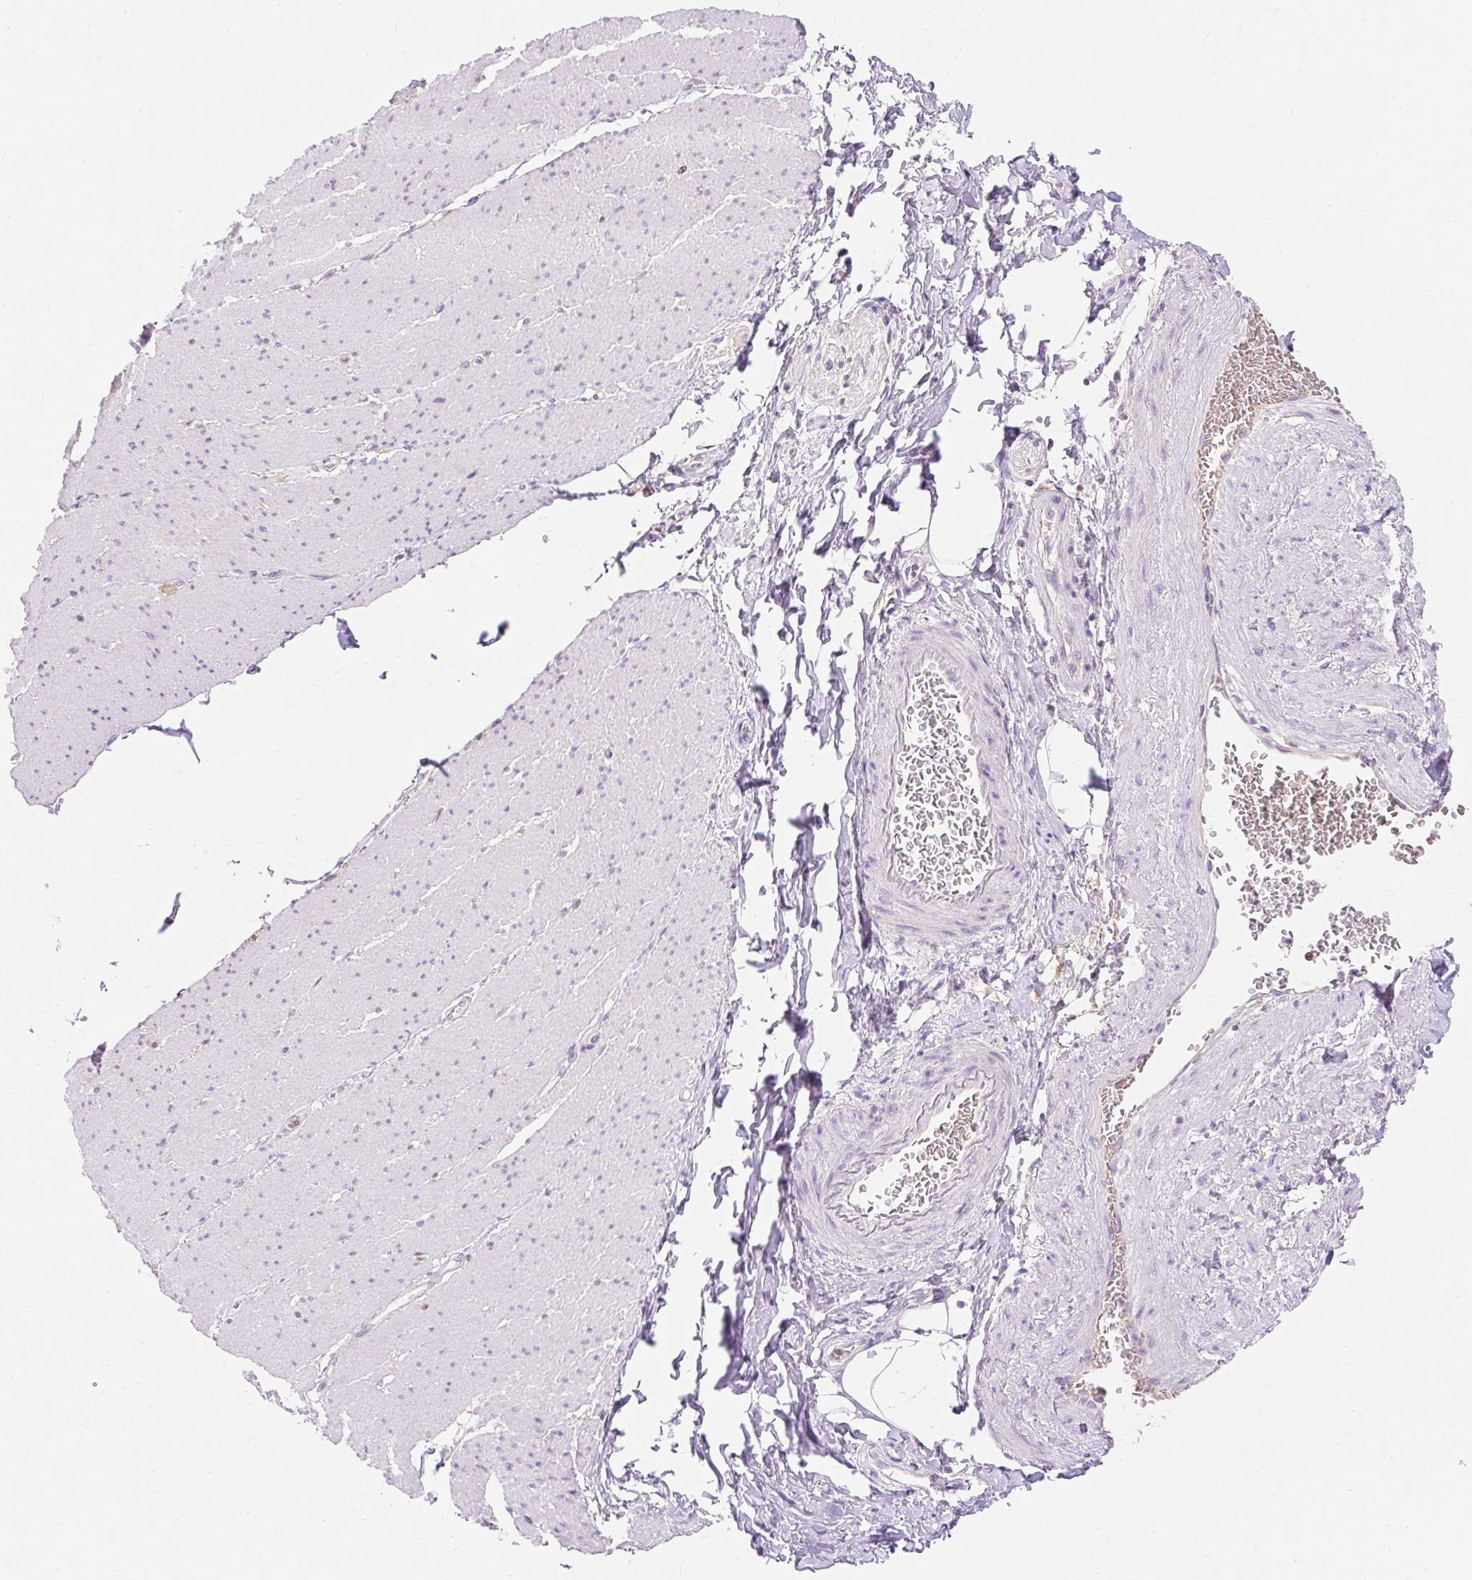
{"staining": {"intensity": "negative", "quantity": "none", "location": "none"}, "tissue": "smooth muscle", "cell_type": "Smooth muscle cells", "image_type": "normal", "snomed": [{"axis": "morphology", "description": "Normal tissue, NOS"}, {"axis": "topography", "description": "Smooth muscle"}, {"axis": "topography", "description": "Rectum"}], "caption": "IHC photomicrograph of unremarkable smooth muscle stained for a protein (brown), which exhibits no staining in smooth muscle cells. (Immunohistochemistry (ihc), brightfield microscopy, high magnification).", "gene": "TMEM150C", "patient": {"sex": "male", "age": 53}}